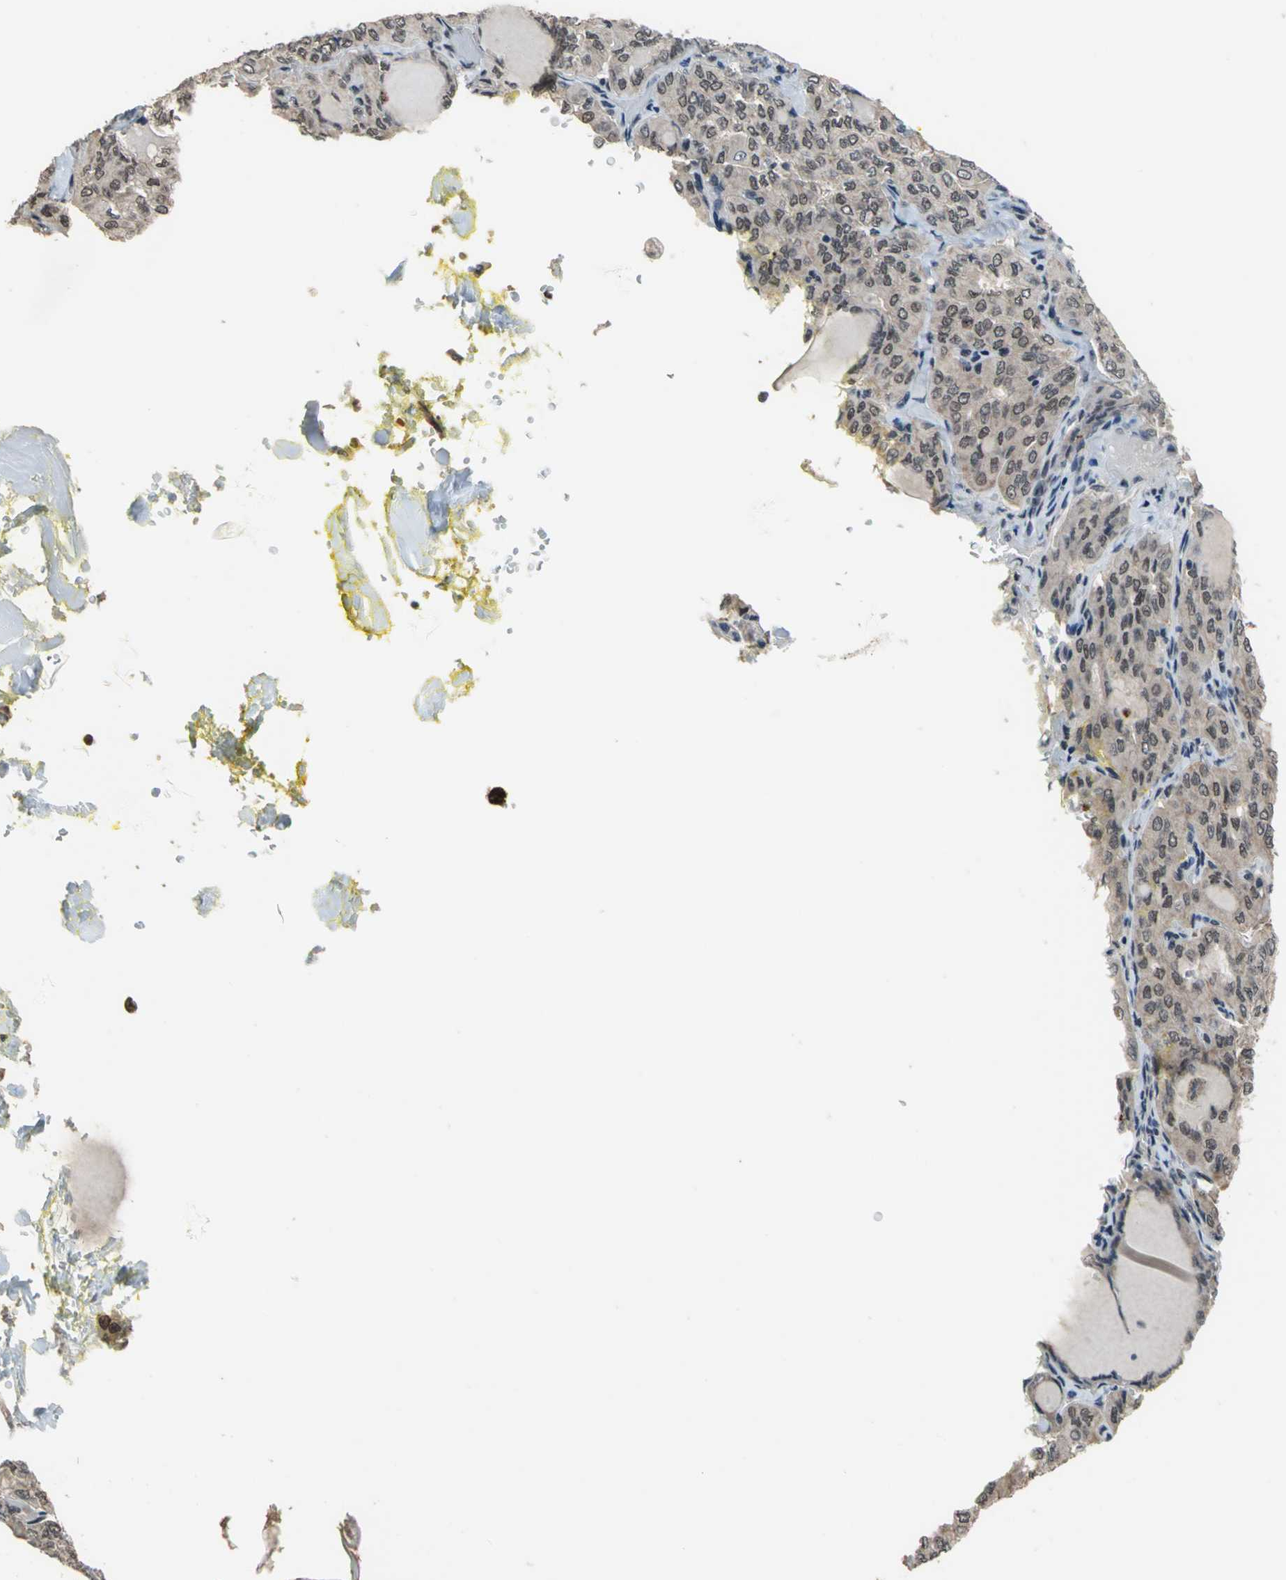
{"staining": {"intensity": "weak", "quantity": "25%-75%", "location": "cytoplasmic/membranous"}, "tissue": "thyroid cancer", "cell_type": "Tumor cells", "image_type": "cancer", "snomed": [{"axis": "morphology", "description": "Papillary adenocarcinoma, NOS"}, {"axis": "topography", "description": "Thyroid gland"}], "caption": "The image displays staining of thyroid cancer (papillary adenocarcinoma), revealing weak cytoplasmic/membranous protein expression (brown color) within tumor cells.", "gene": "ELF2", "patient": {"sex": "male", "age": 20}}